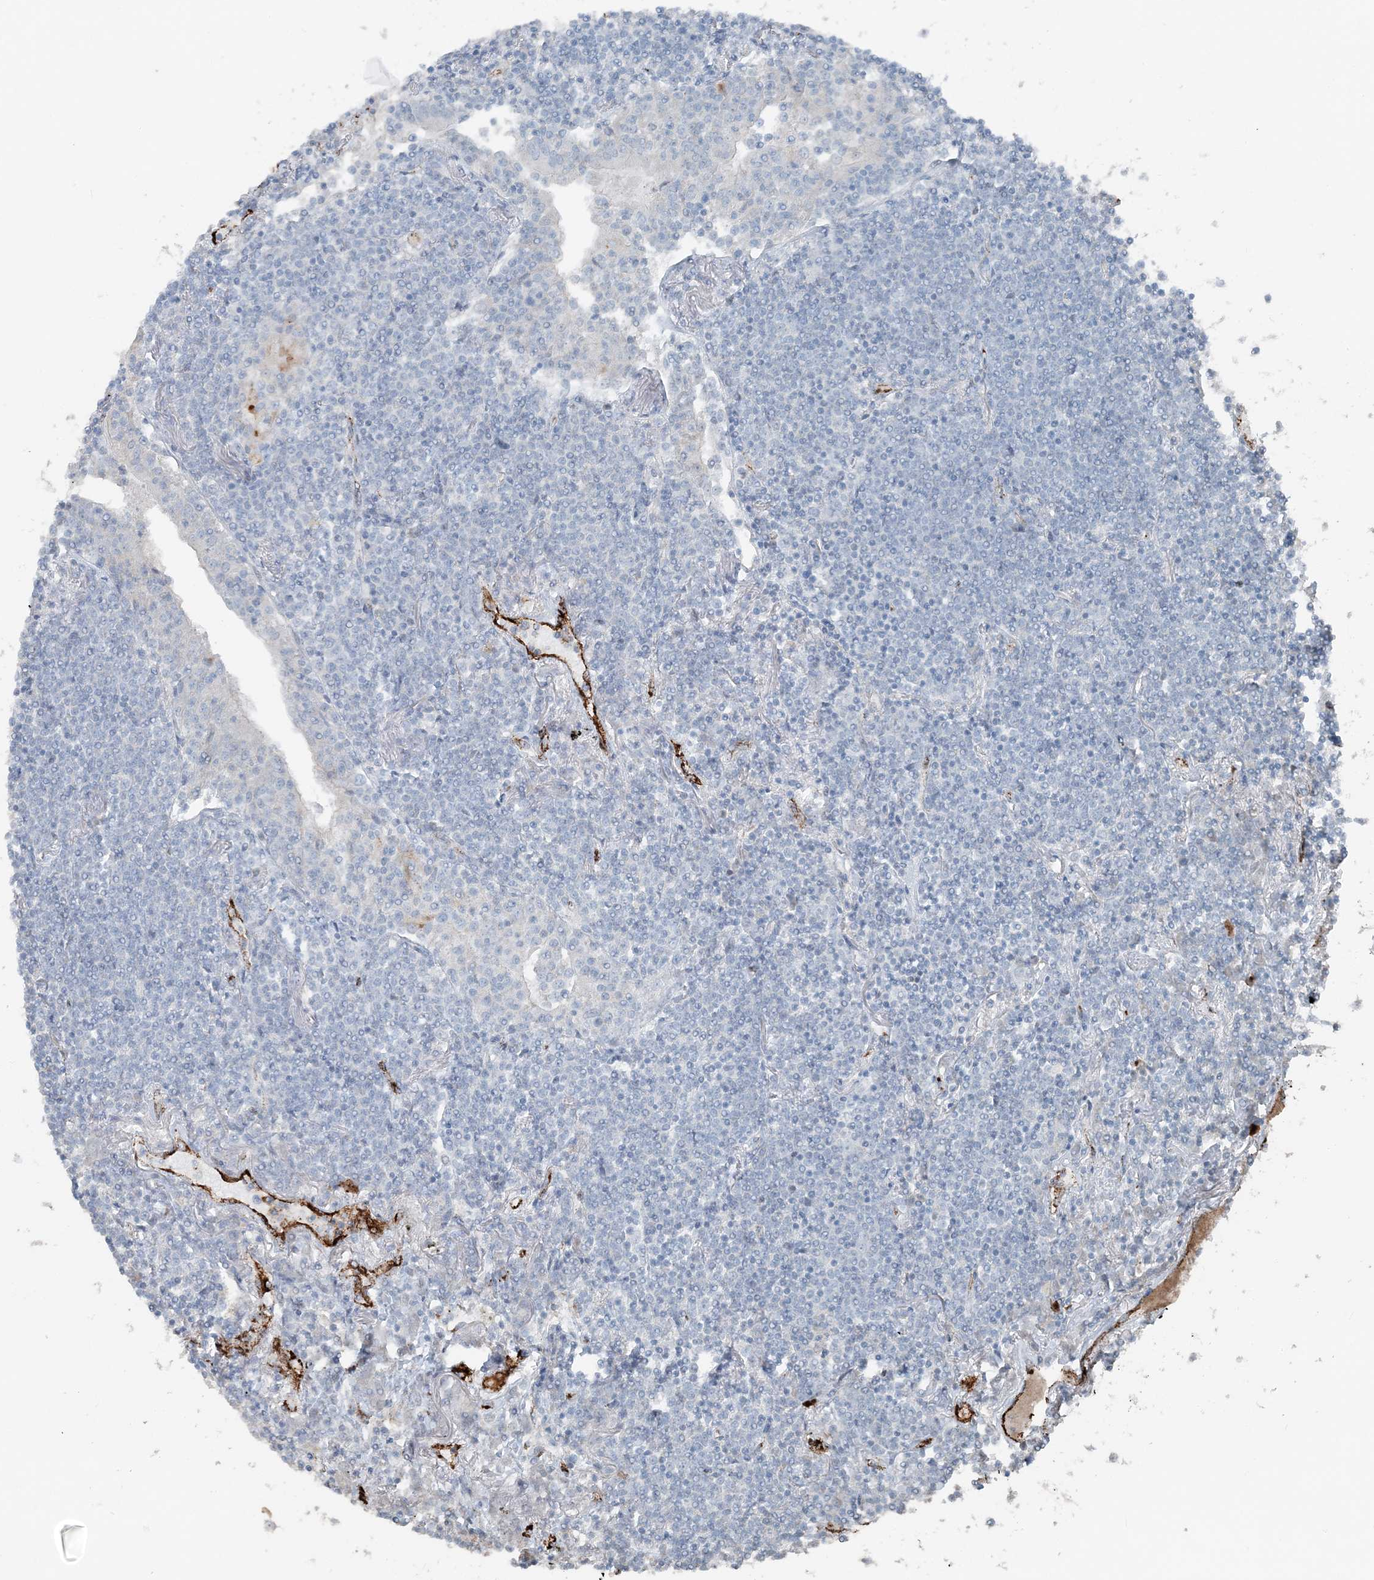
{"staining": {"intensity": "negative", "quantity": "none", "location": "none"}, "tissue": "lymphoma", "cell_type": "Tumor cells", "image_type": "cancer", "snomed": [{"axis": "morphology", "description": "Malignant lymphoma, non-Hodgkin's type, Low grade"}, {"axis": "topography", "description": "Lung"}], "caption": "A histopathology image of human low-grade malignant lymphoma, non-Hodgkin's type is negative for staining in tumor cells.", "gene": "ELOVL7", "patient": {"sex": "female", "age": 71}}